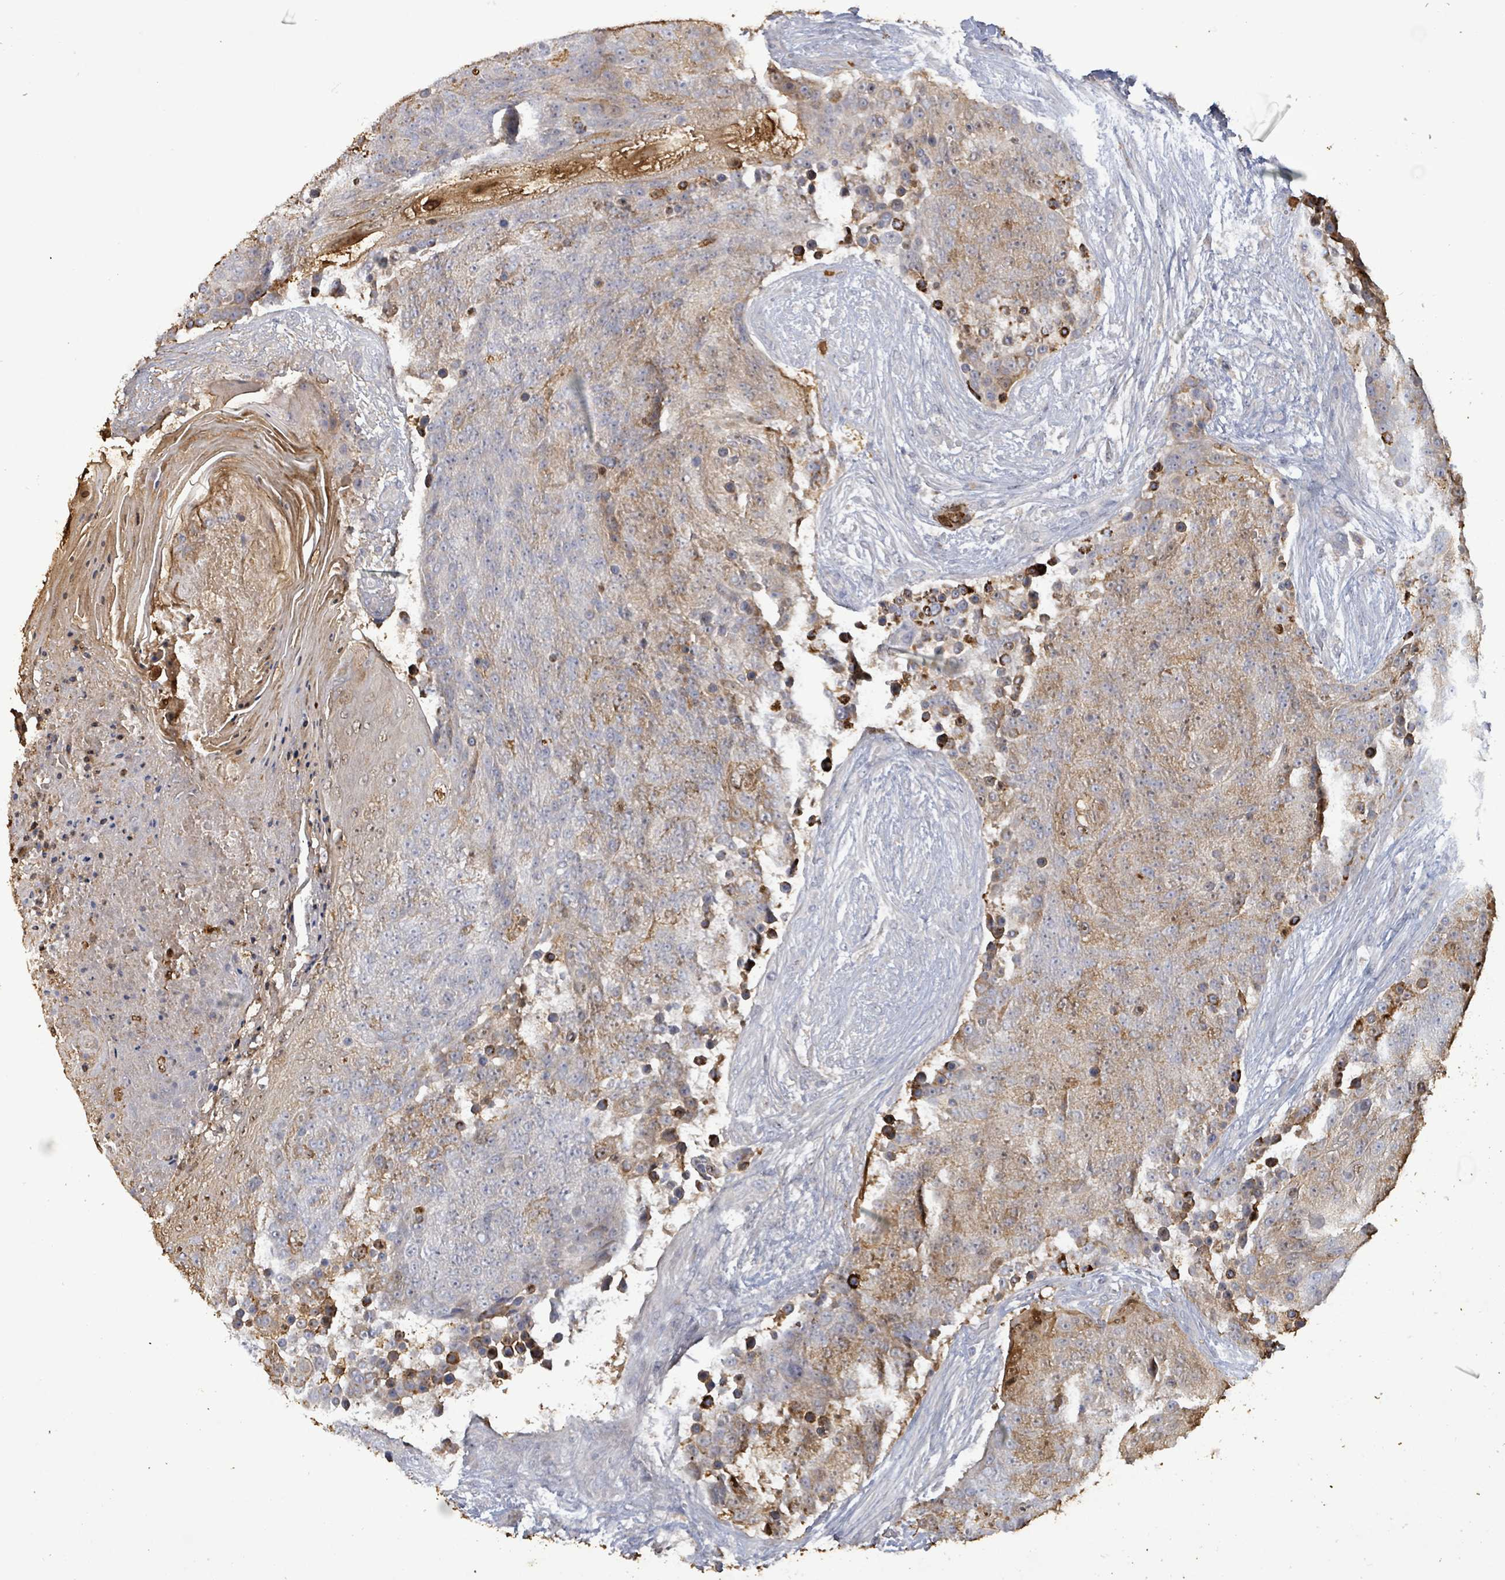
{"staining": {"intensity": "moderate", "quantity": "25%-75%", "location": "cytoplasmic/membranous"}, "tissue": "urothelial cancer", "cell_type": "Tumor cells", "image_type": "cancer", "snomed": [{"axis": "morphology", "description": "Urothelial carcinoma, High grade"}, {"axis": "topography", "description": "Urinary bladder"}], "caption": "Tumor cells demonstrate medium levels of moderate cytoplasmic/membranous expression in about 25%-75% of cells in human high-grade urothelial carcinoma.", "gene": "FAM210A", "patient": {"sex": "female", "age": 63}}